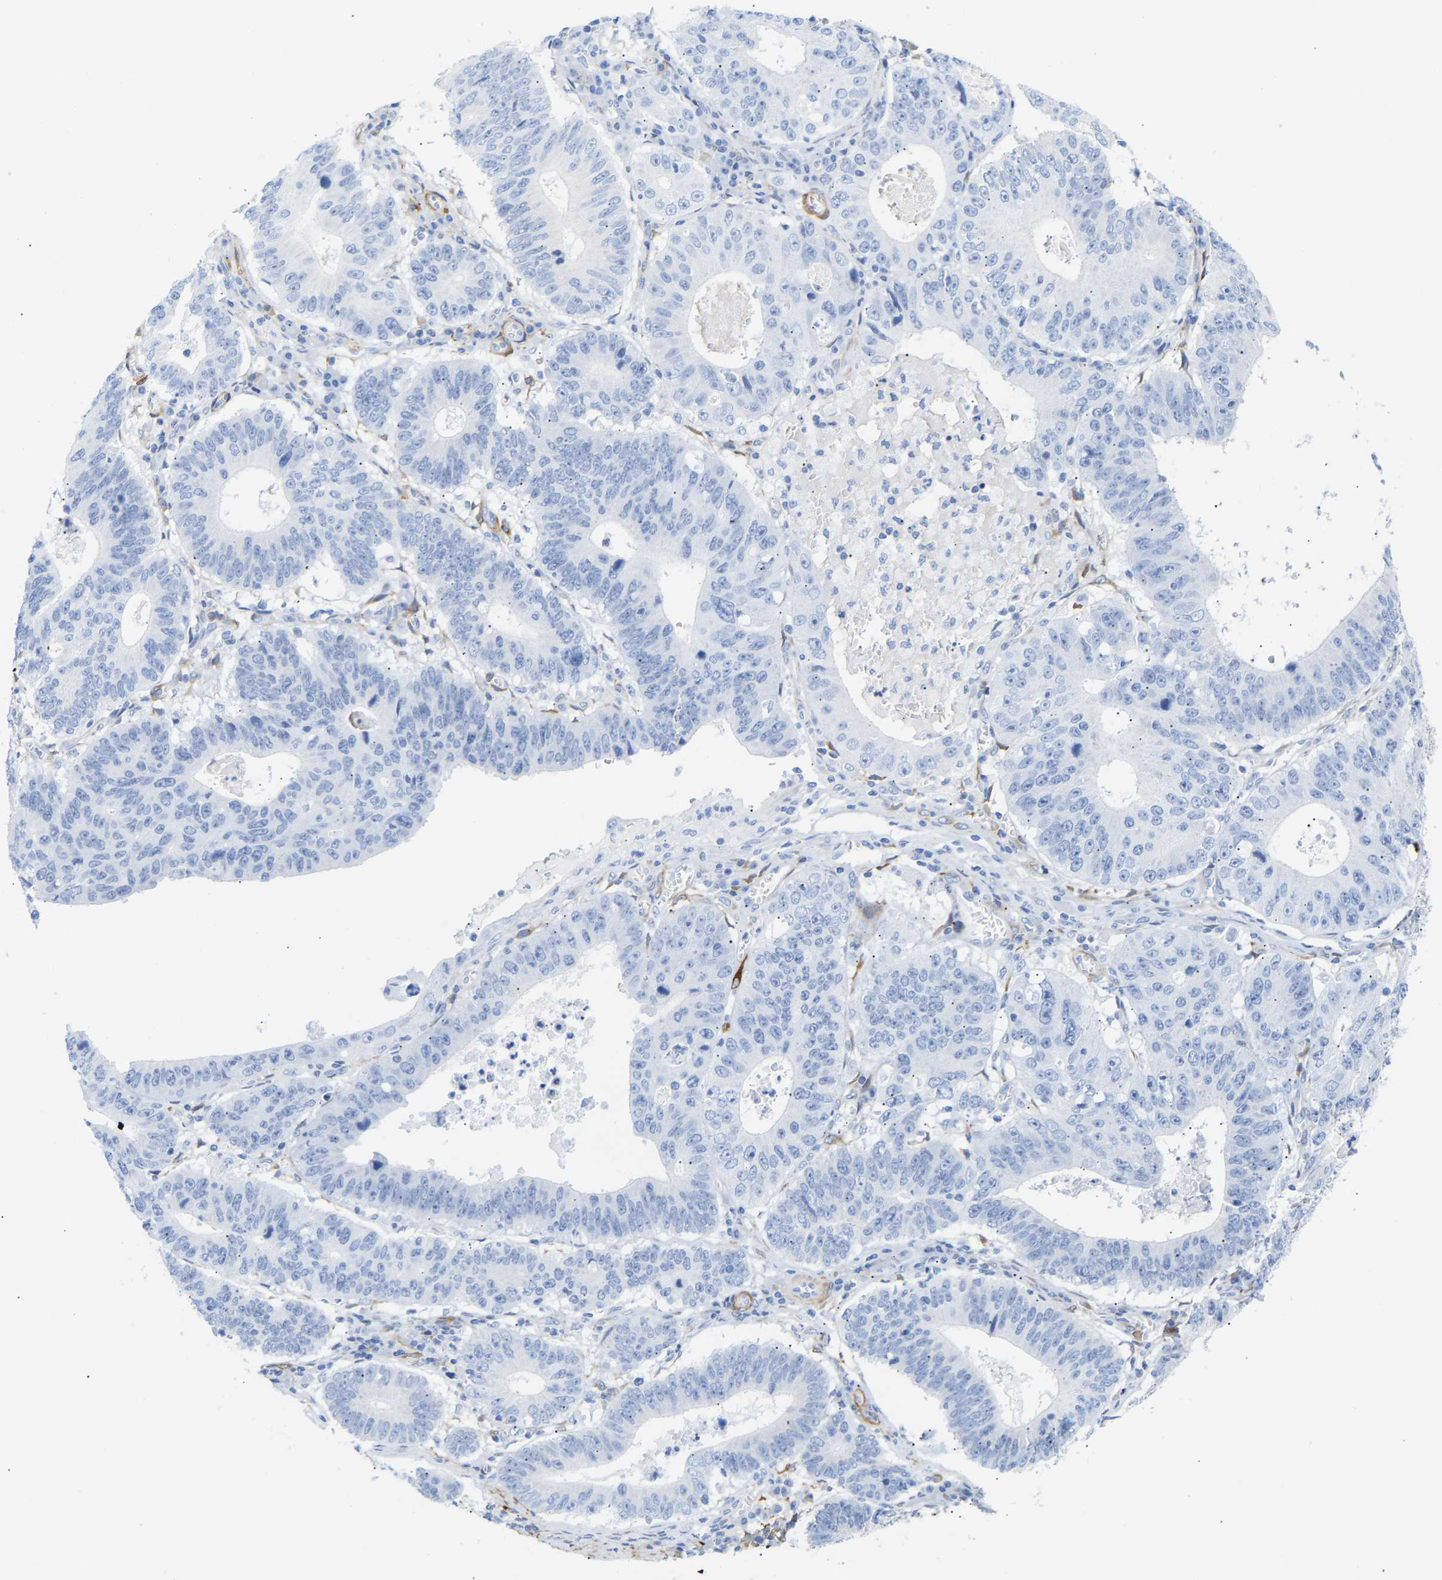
{"staining": {"intensity": "negative", "quantity": "none", "location": "none"}, "tissue": "stomach cancer", "cell_type": "Tumor cells", "image_type": "cancer", "snomed": [{"axis": "morphology", "description": "Adenocarcinoma, NOS"}, {"axis": "topography", "description": "Stomach"}], "caption": "DAB (3,3'-diaminobenzidine) immunohistochemical staining of human adenocarcinoma (stomach) exhibits no significant positivity in tumor cells. (Stains: DAB (3,3'-diaminobenzidine) IHC with hematoxylin counter stain, Microscopy: brightfield microscopy at high magnification).", "gene": "AMPH", "patient": {"sex": "male", "age": 59}}